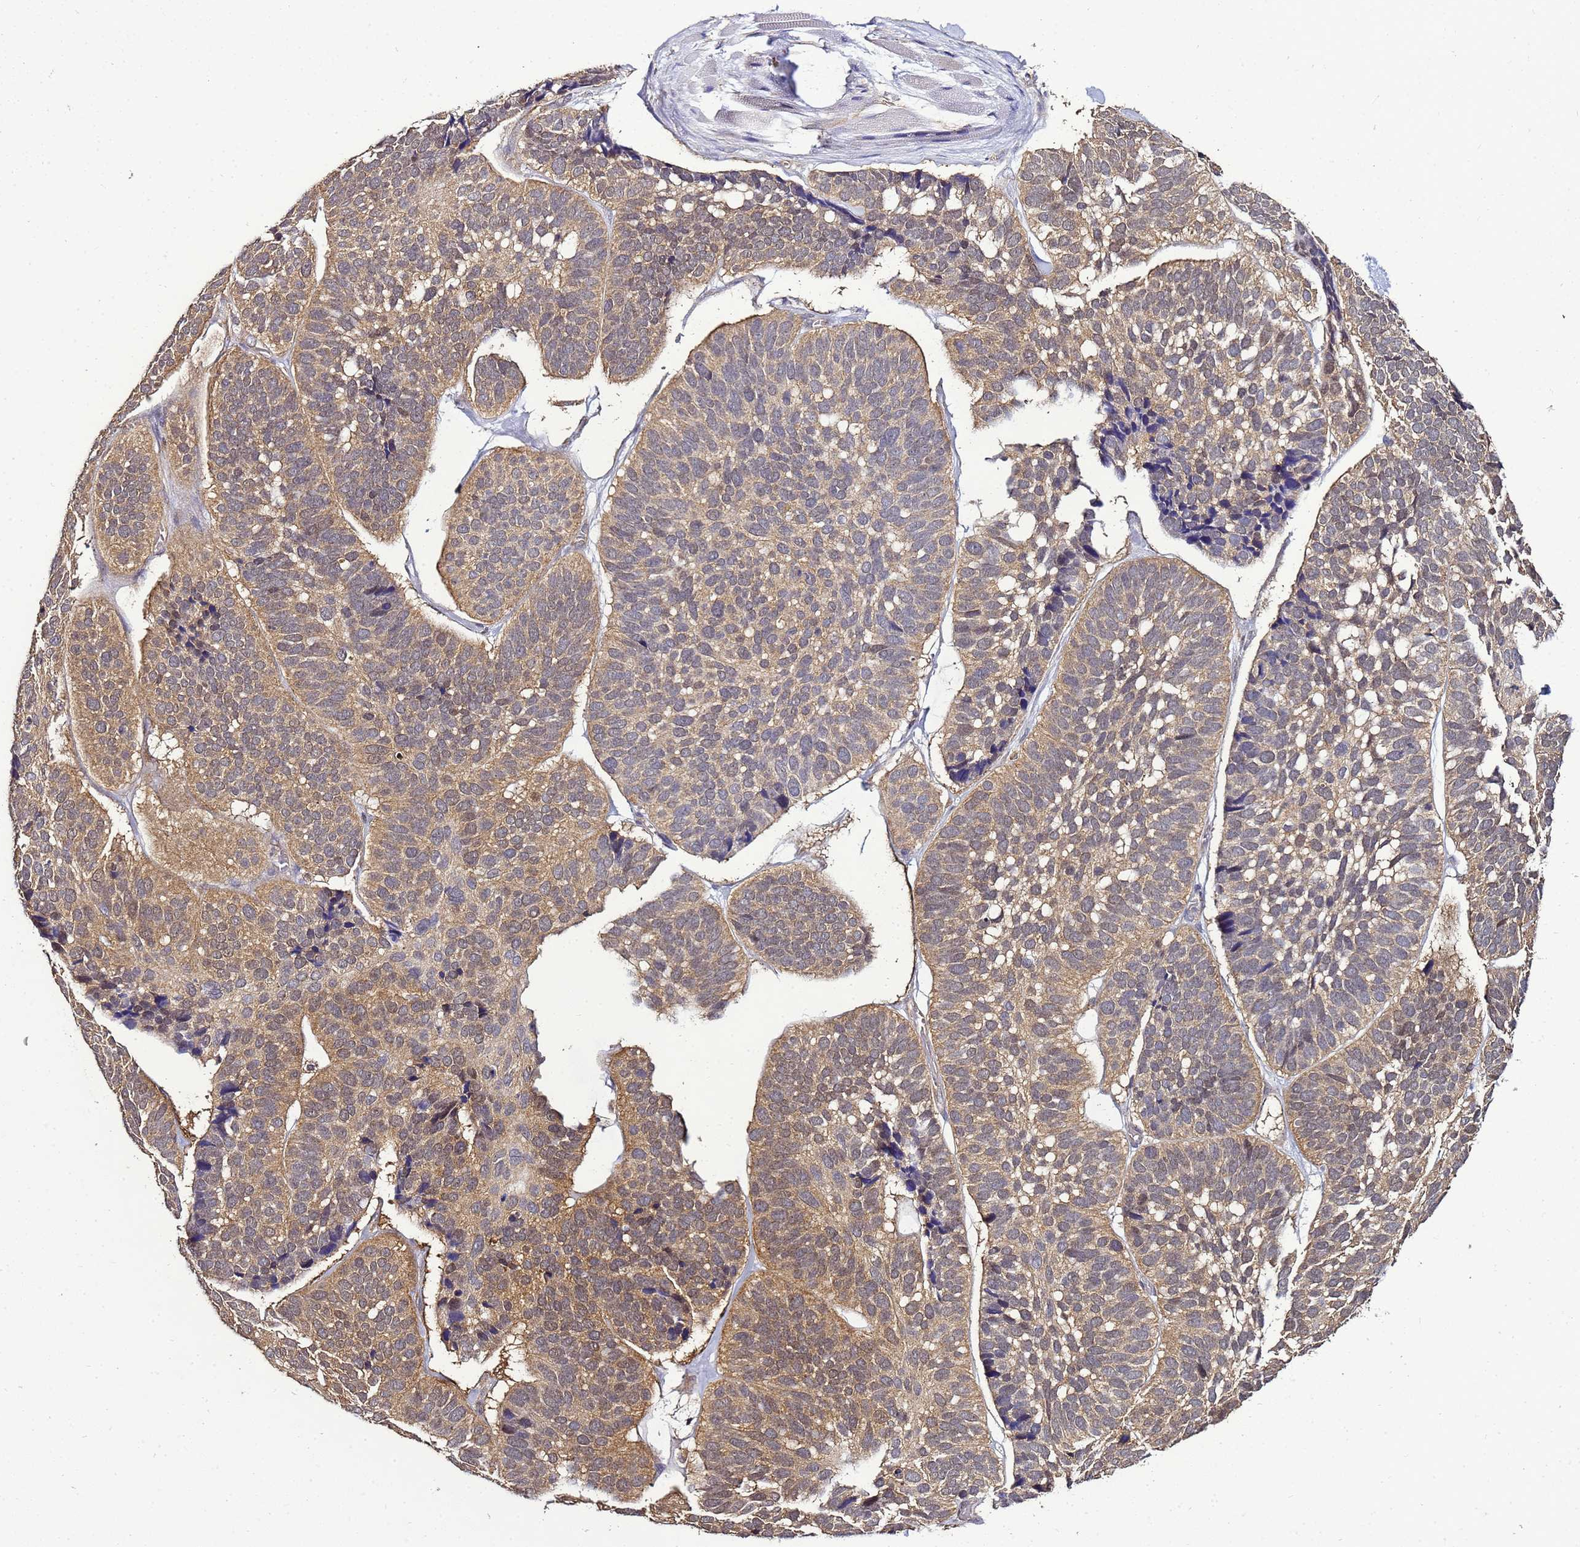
{"staining": {"intensity": "moderate", "quantity": ">75%", "location": "cytoplasmic/membranous"}, "tissue": "skin cancer", "cell_type": "Tumor cells", "image_type": "cancer", "snomed": [{"axis": "morphology", "description": "Basal cell carcinoma"}, {"axis": "topography", "description": "Skin"}], "caption": "IHC of basal cell carcinoma (skin) shows medium levels of moderate cytoplasmic/membranous expression in approximately >75% of tumor cells.", "gene": "ENOPH1", "patient": {"sex": "male", "age": 62}}